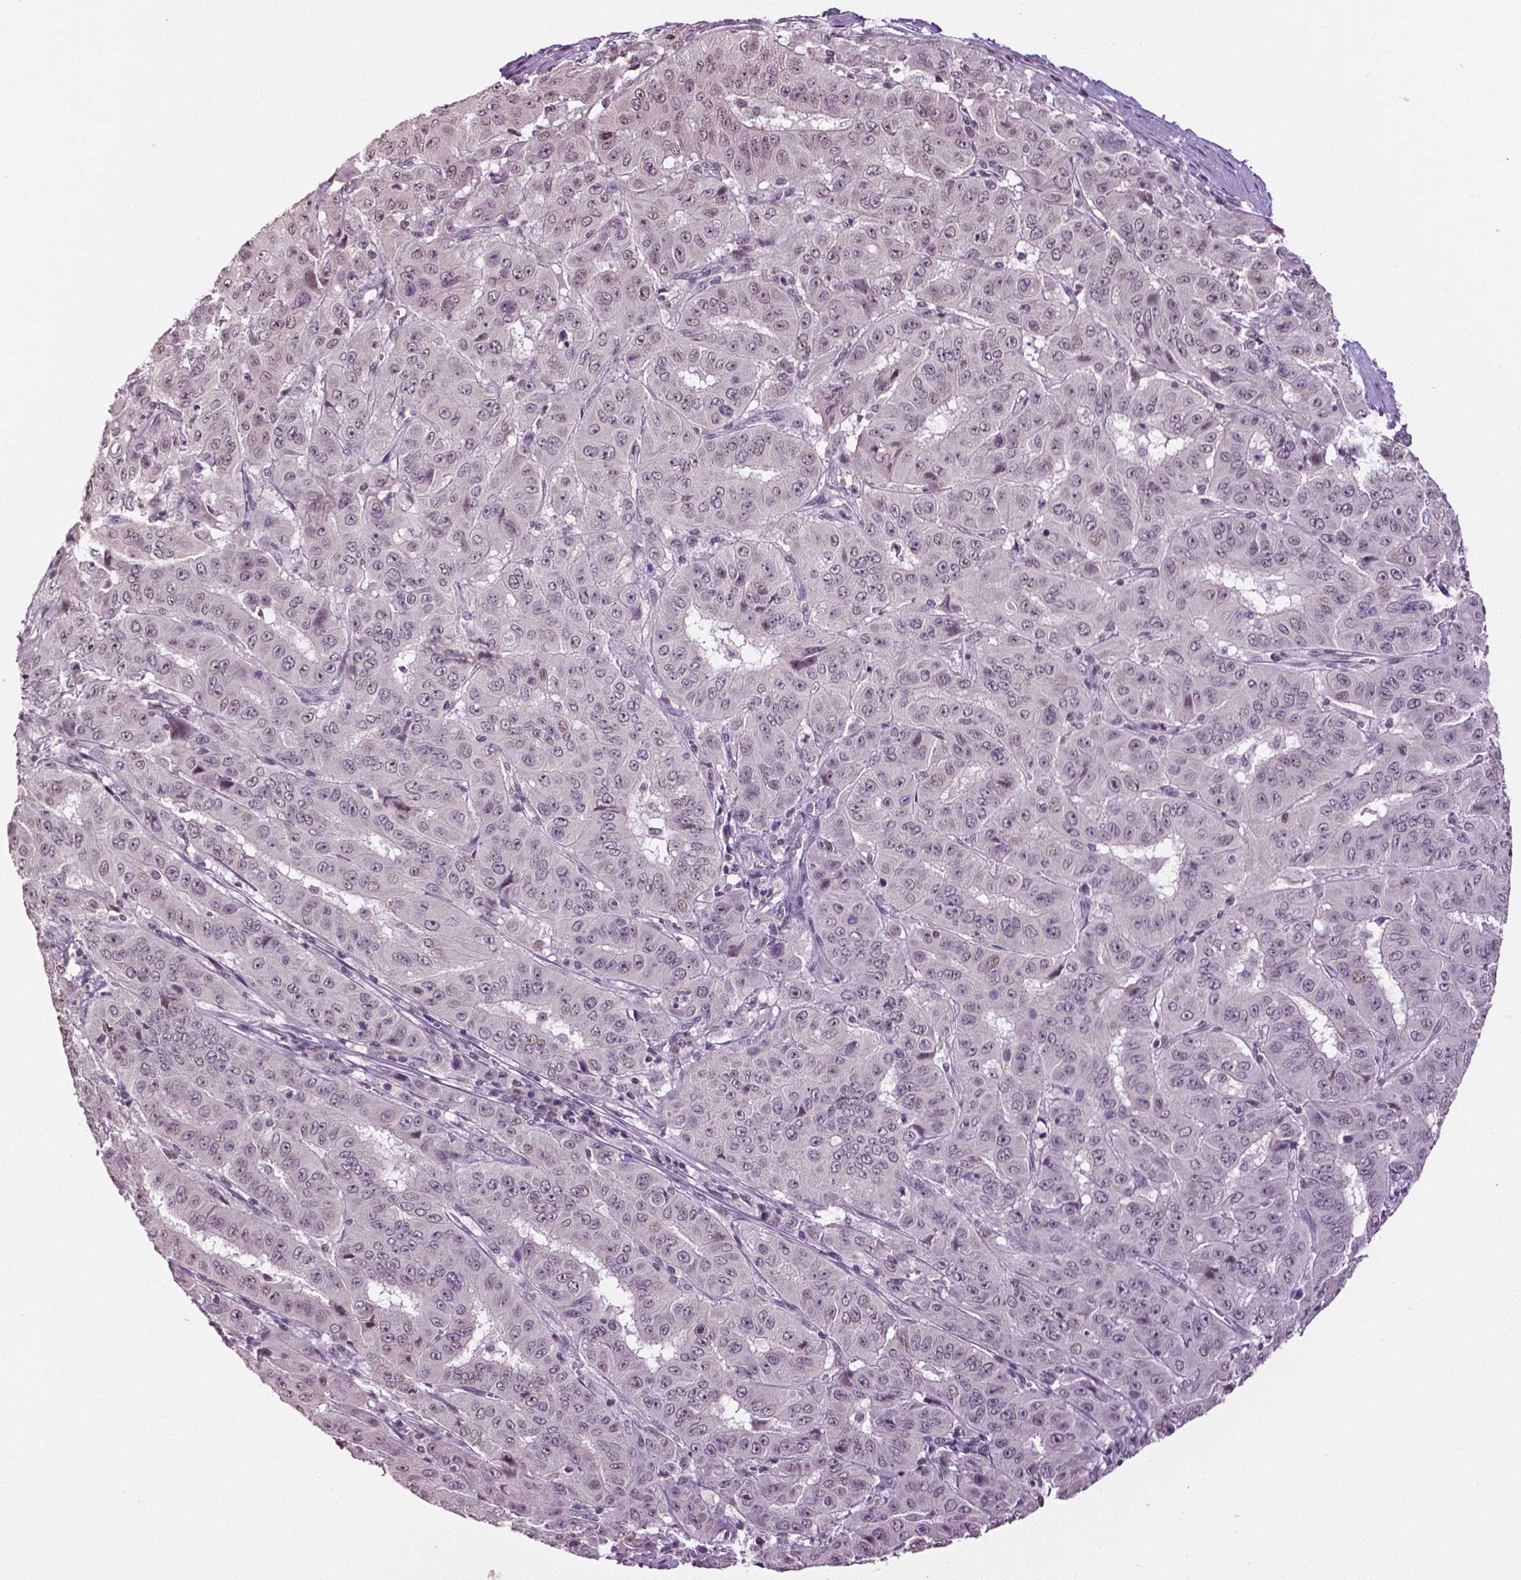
{"staining": {"intensity": "weak", "quantity": "<25%", "location": "nuclear"}, "tissue": "pancreatic cancer", "cell_type": "Tumor cells", "image_type": "cancer", "snomed": [{"axis": "morphology", "description": "Adenocarcinoma, NOS"}, {"axis": "topography", "description": "Pancreas"}], "caption": "The histopathology image demonstrates no significant positivity in tumor cells of pancreatic cancer (adenocarcinoma).", "gene": "DLX5", "patient": {"sex": "male", "age": 63}}